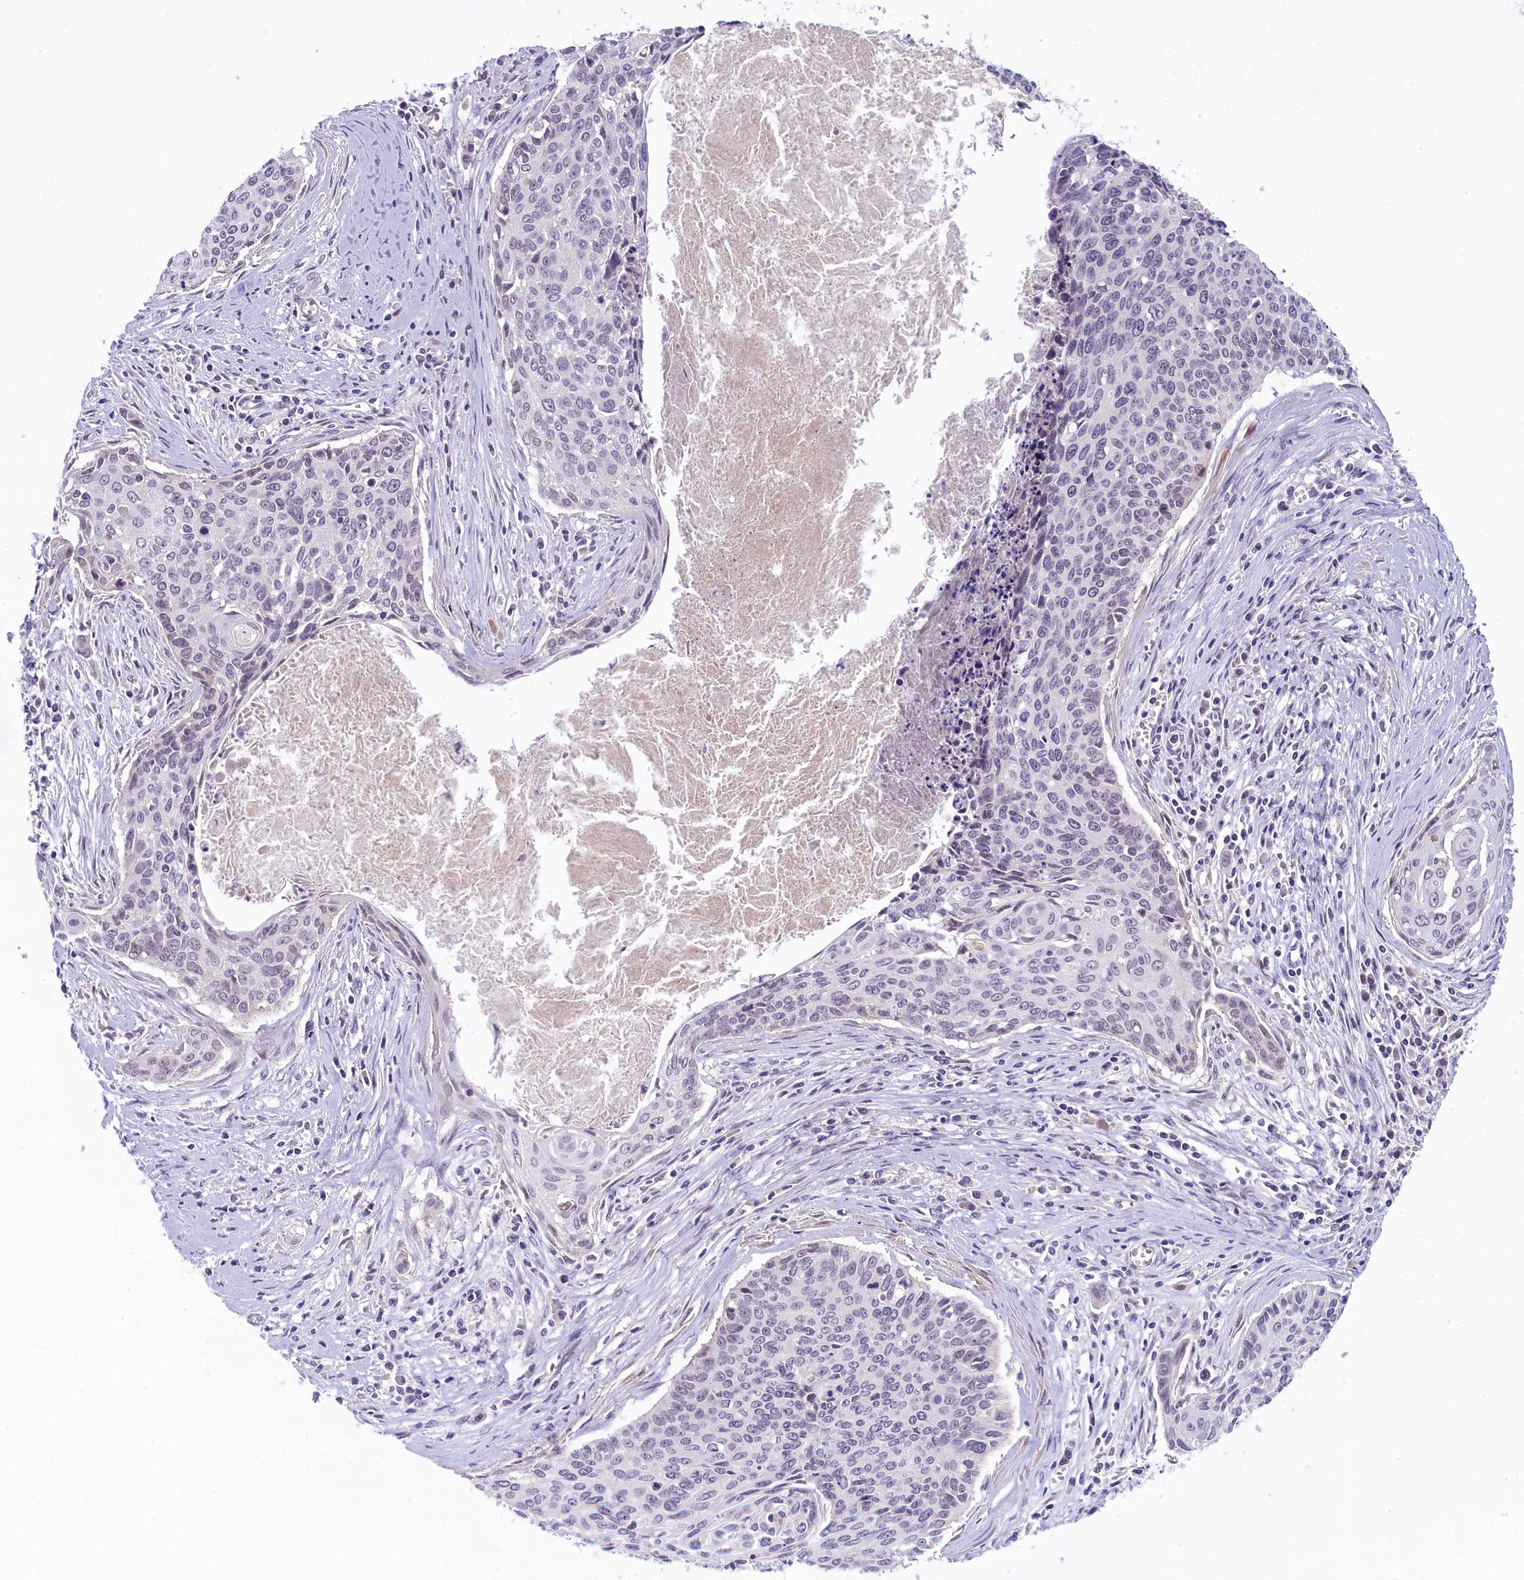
{"staining": {"intensity": "negative", "quantity": "none", "location": "none"}, "tissue": "cervical cancer", "cell_type": "Tumor cells", "image_type": "cancer", "snomed": [{"axis": "morphology", "description": "Squamous cell carcinoma, NOS"}, {"axis": "topography", "description": "Cervix"}], "caption": "Immunohistochemistry of cervical cancer demonstrates no positivity in tumor cells.", "gene": "CRAMP1", "patient": {"sex": "female", "age": 55}}